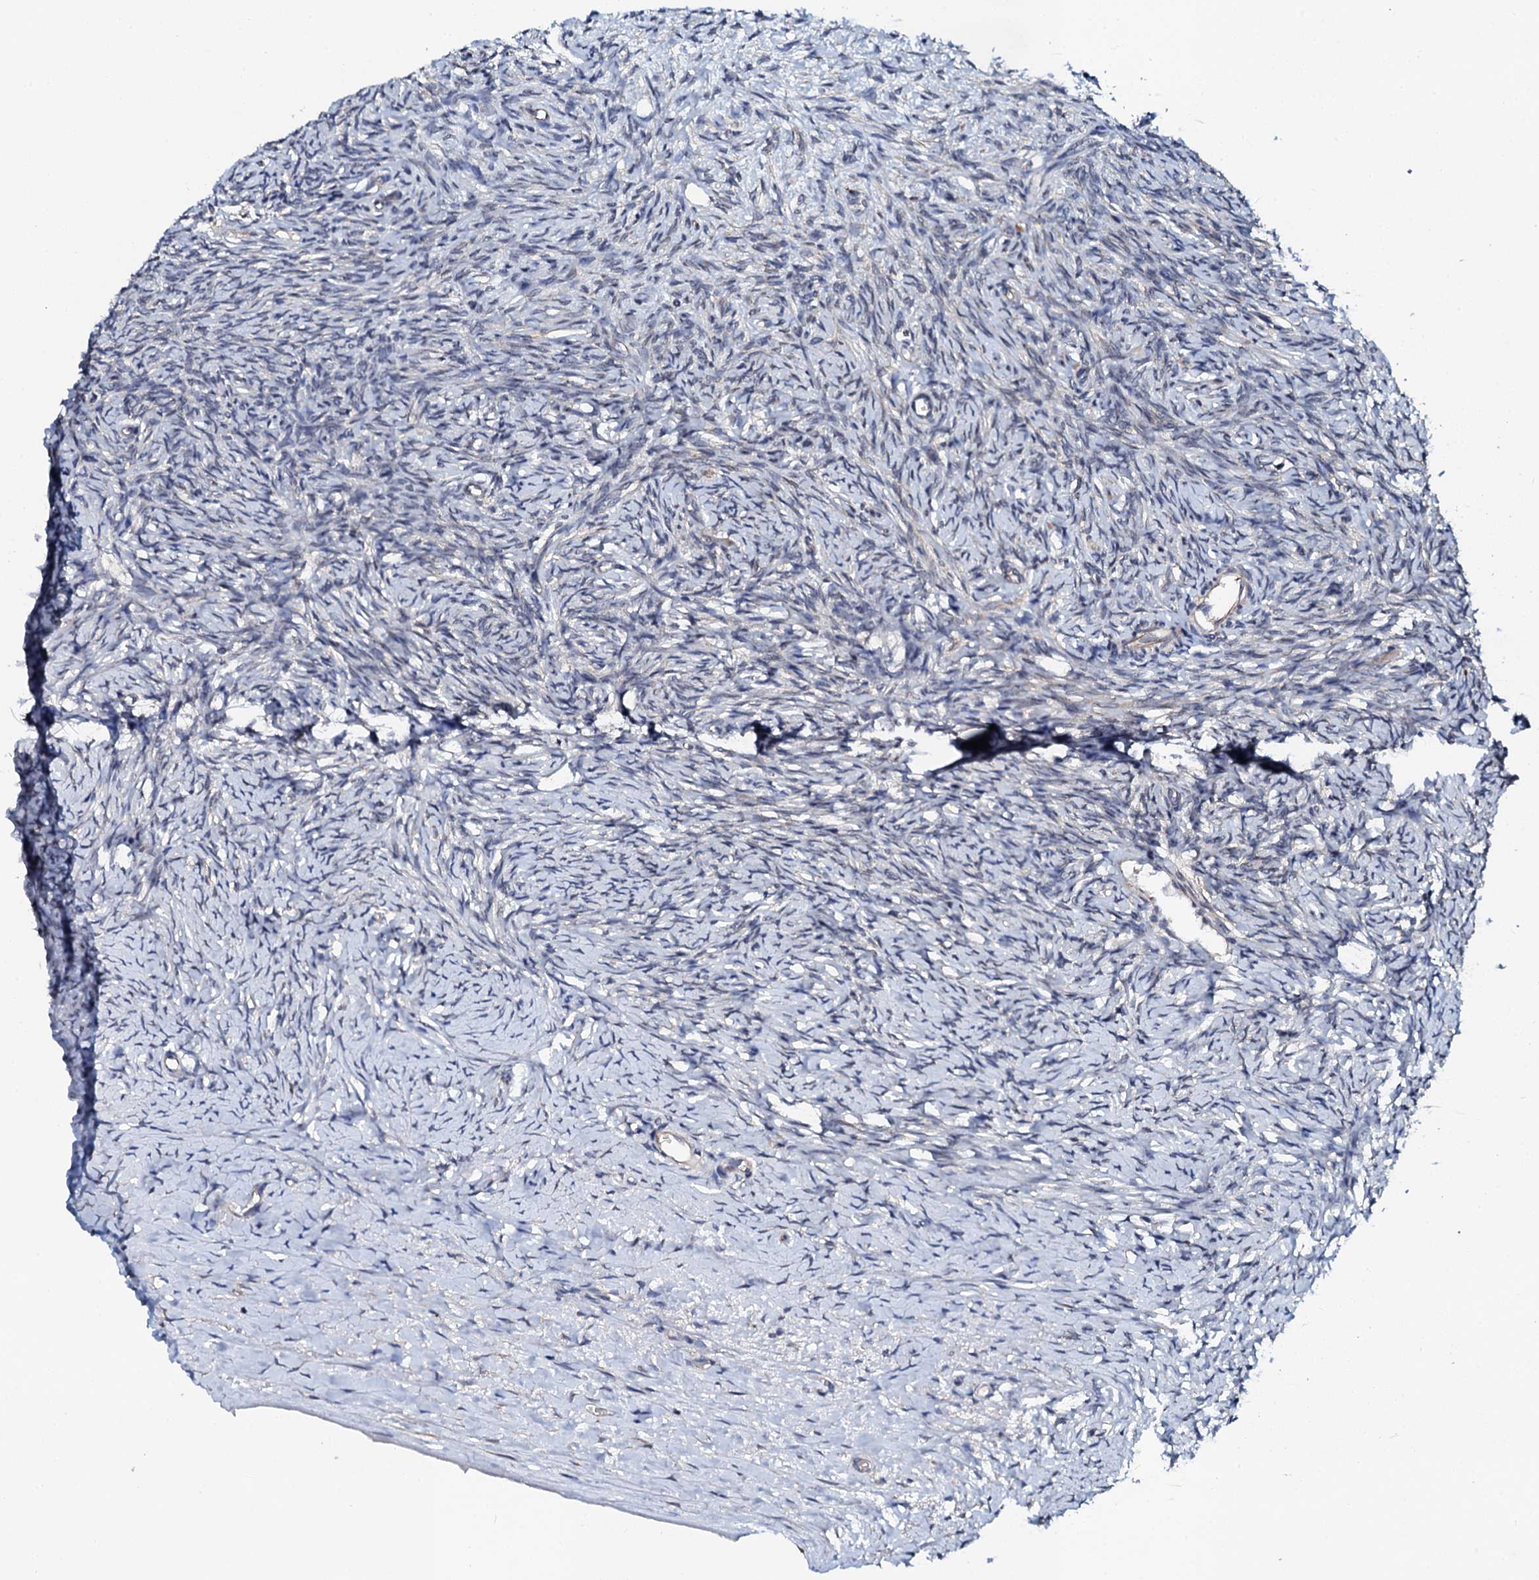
{"staining": {"intensity": "negative", "quantity": "none", "location": "none"}, "tissue": "ovary", "cell_type": "Ovarian stroma cells", "image_type": "normal", "snomed": [{"axis": "morphology", "description": "Normal tissue, NOS"}, {"axis": "morphology", "description": "Developmental malformation"}, {"axis": "topography", "description": "Ovary"}], "caption": "DAB immunohistochemical staining of unremarkable human ovary shows no significant staining in ovarian stroma cells. The staining is performed using DAB (3,3'-diaminobenzidine) brown chromogen with nuclei counter-stained in using hematoxylin.", "gene": "GLCE", "patient": {"sex": "female", "age": 39}}